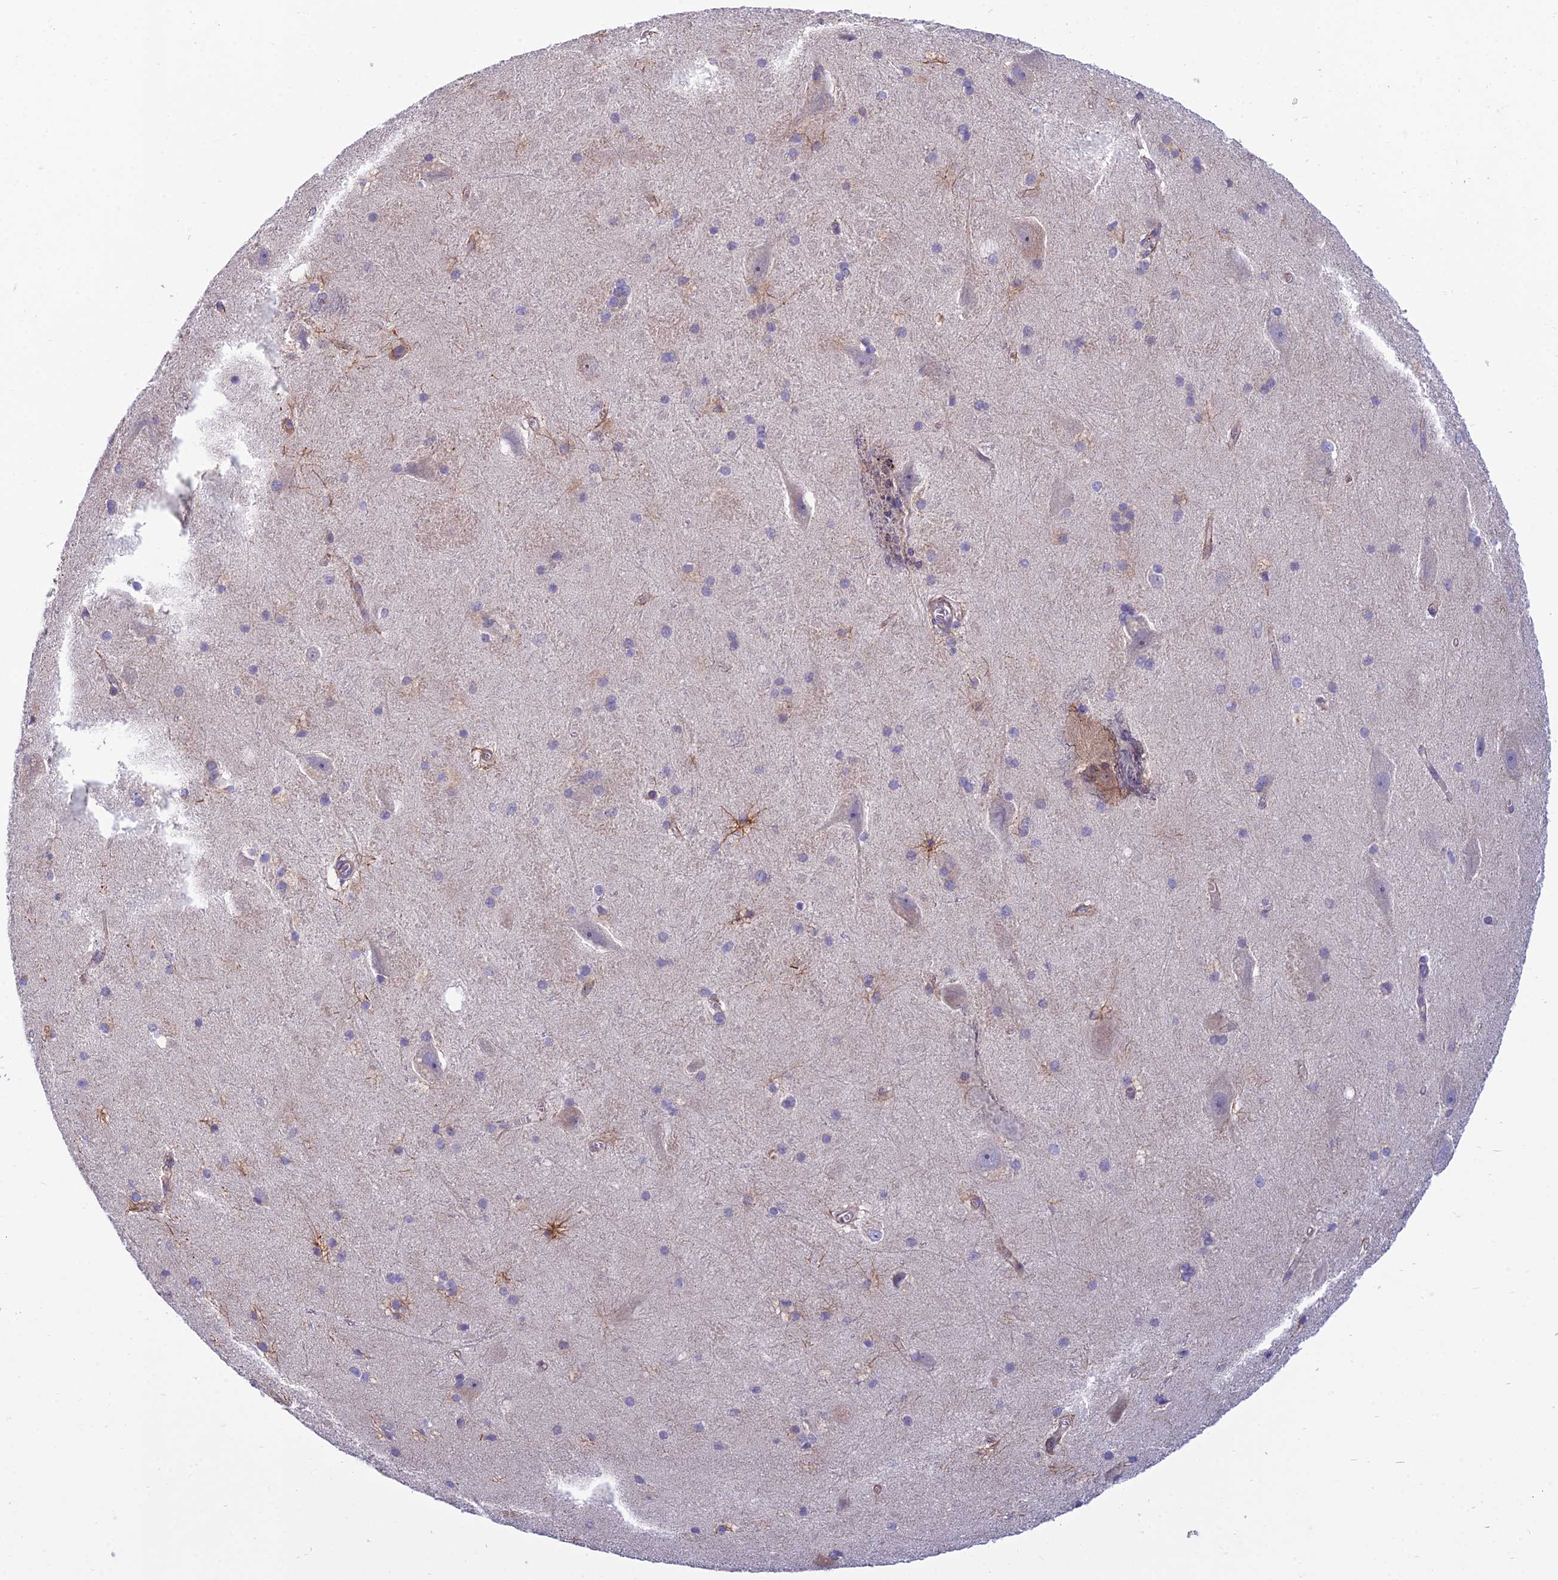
{"staining": {"intensity": "moderate", "quantity": "<25%", "location": "cytoplasmic/membranous"}, "tissue": "hippocampus", "cell_type": "Glial cells", "image_type": "normal", "snomed": [{"axis": "morphology", "description": "Normal tissue, NOS"}, {"axis": "topography", "description": "Hippocampus"}], "caption": "Brown immunohistochemical staining in normal hippocampus demonstrates moderate cytoplasmic/membranous positivity in about <25% of glial cells. The staining was performed using DAB, with brown indicating positive protein expression. Nuclei are stained blue with hematoxylin.", "gene": "DUS2", "patient": {"sex": "female", "age": 19}}